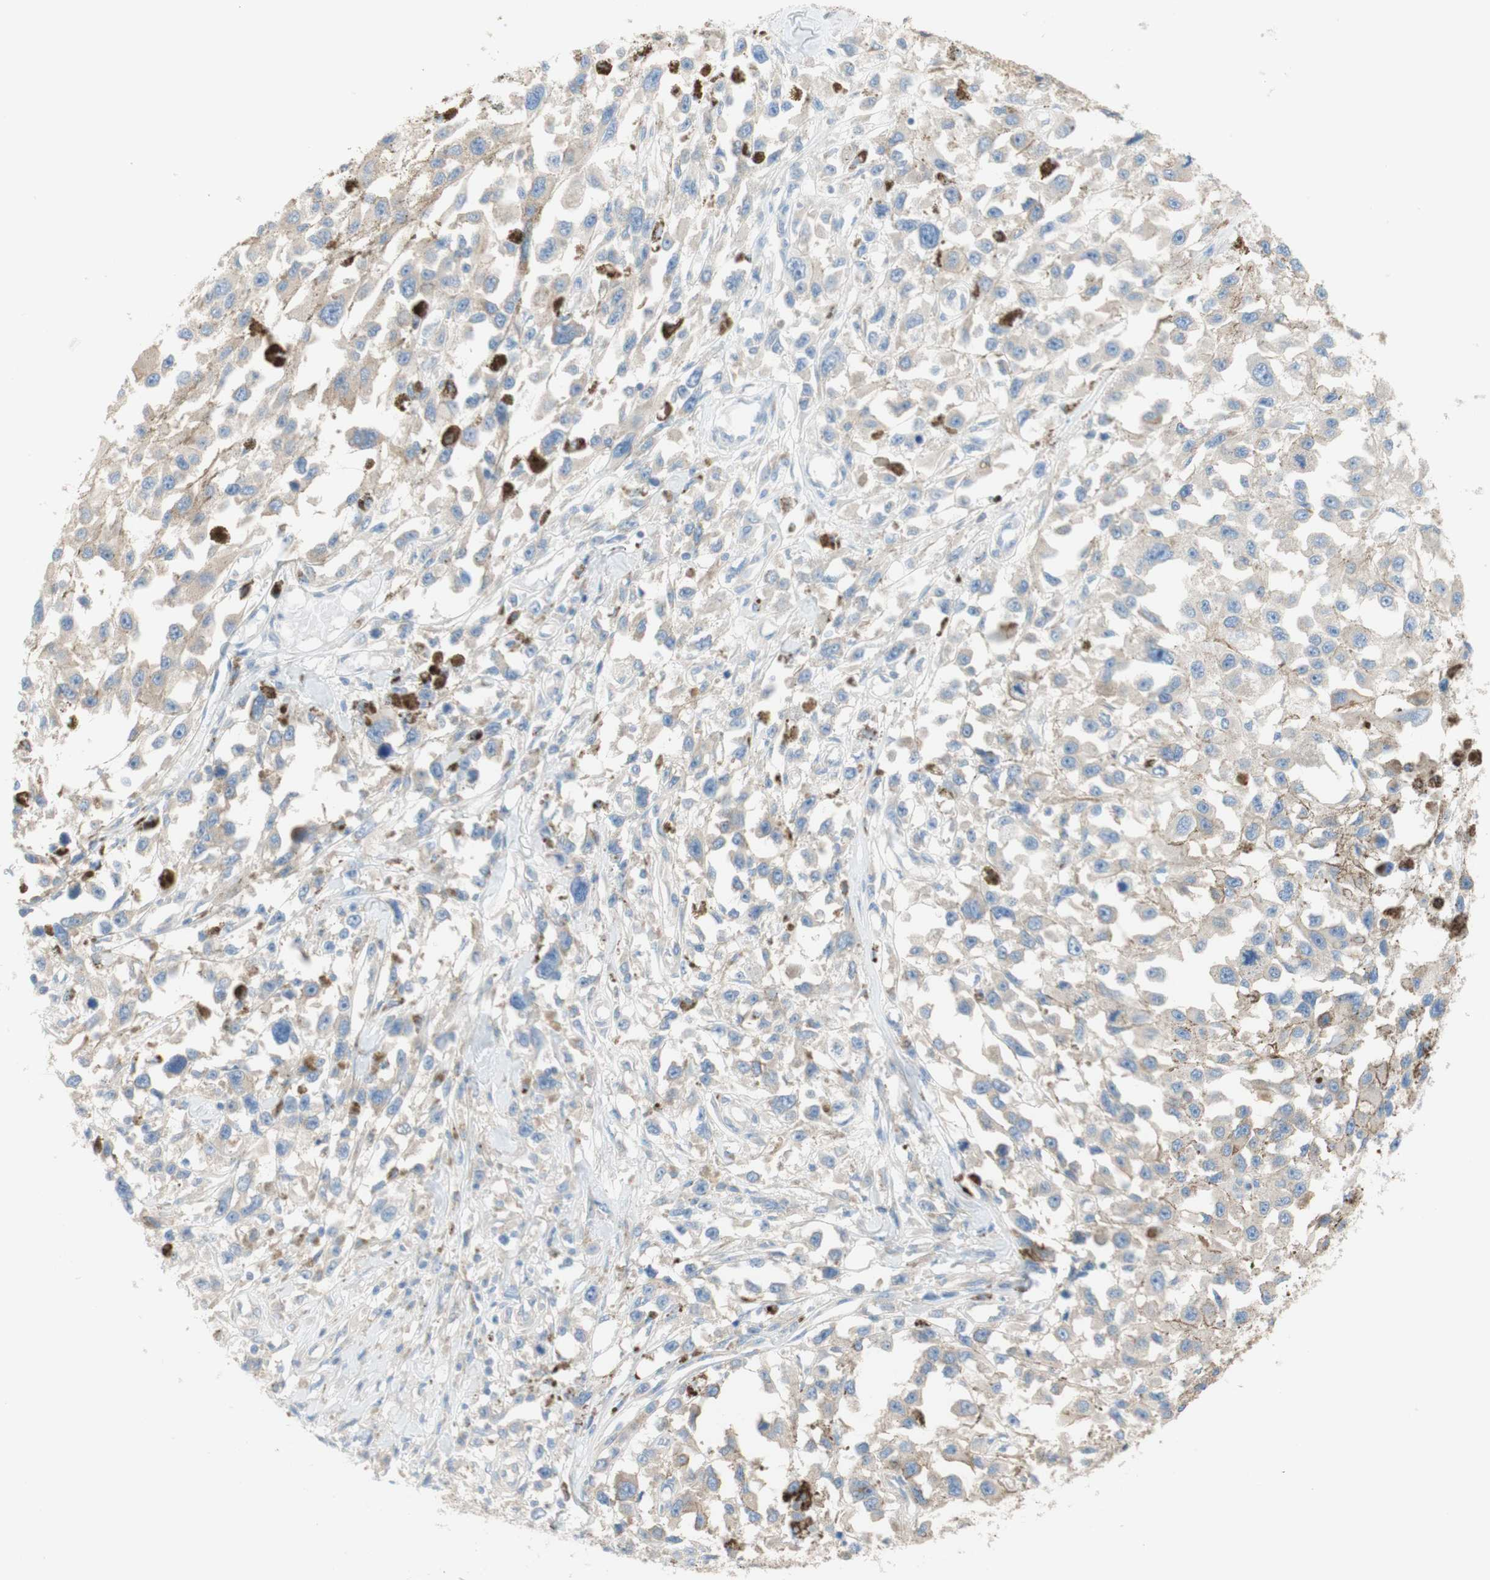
{"staining": {"intensity": "moderate", "quantity": ">75%", "location": "cytoplasmic/membranous"}, "tissue": "melanoma", "cell_type": "Tumor cells", "image_type": "cancer", "snomed": [{"axis": "morphology", "description": "Malignant melanoma, Metastatic site"}, {"axis": "topography", "description": "Lymph node"}], "caption": "The immunohistochemical stain highlights moderate cytoplasmic/membranous staining in tumor cells of melanoma tissue.", "gene": "ATP2B1", "patient": {"sex": "male", "age": 59}}